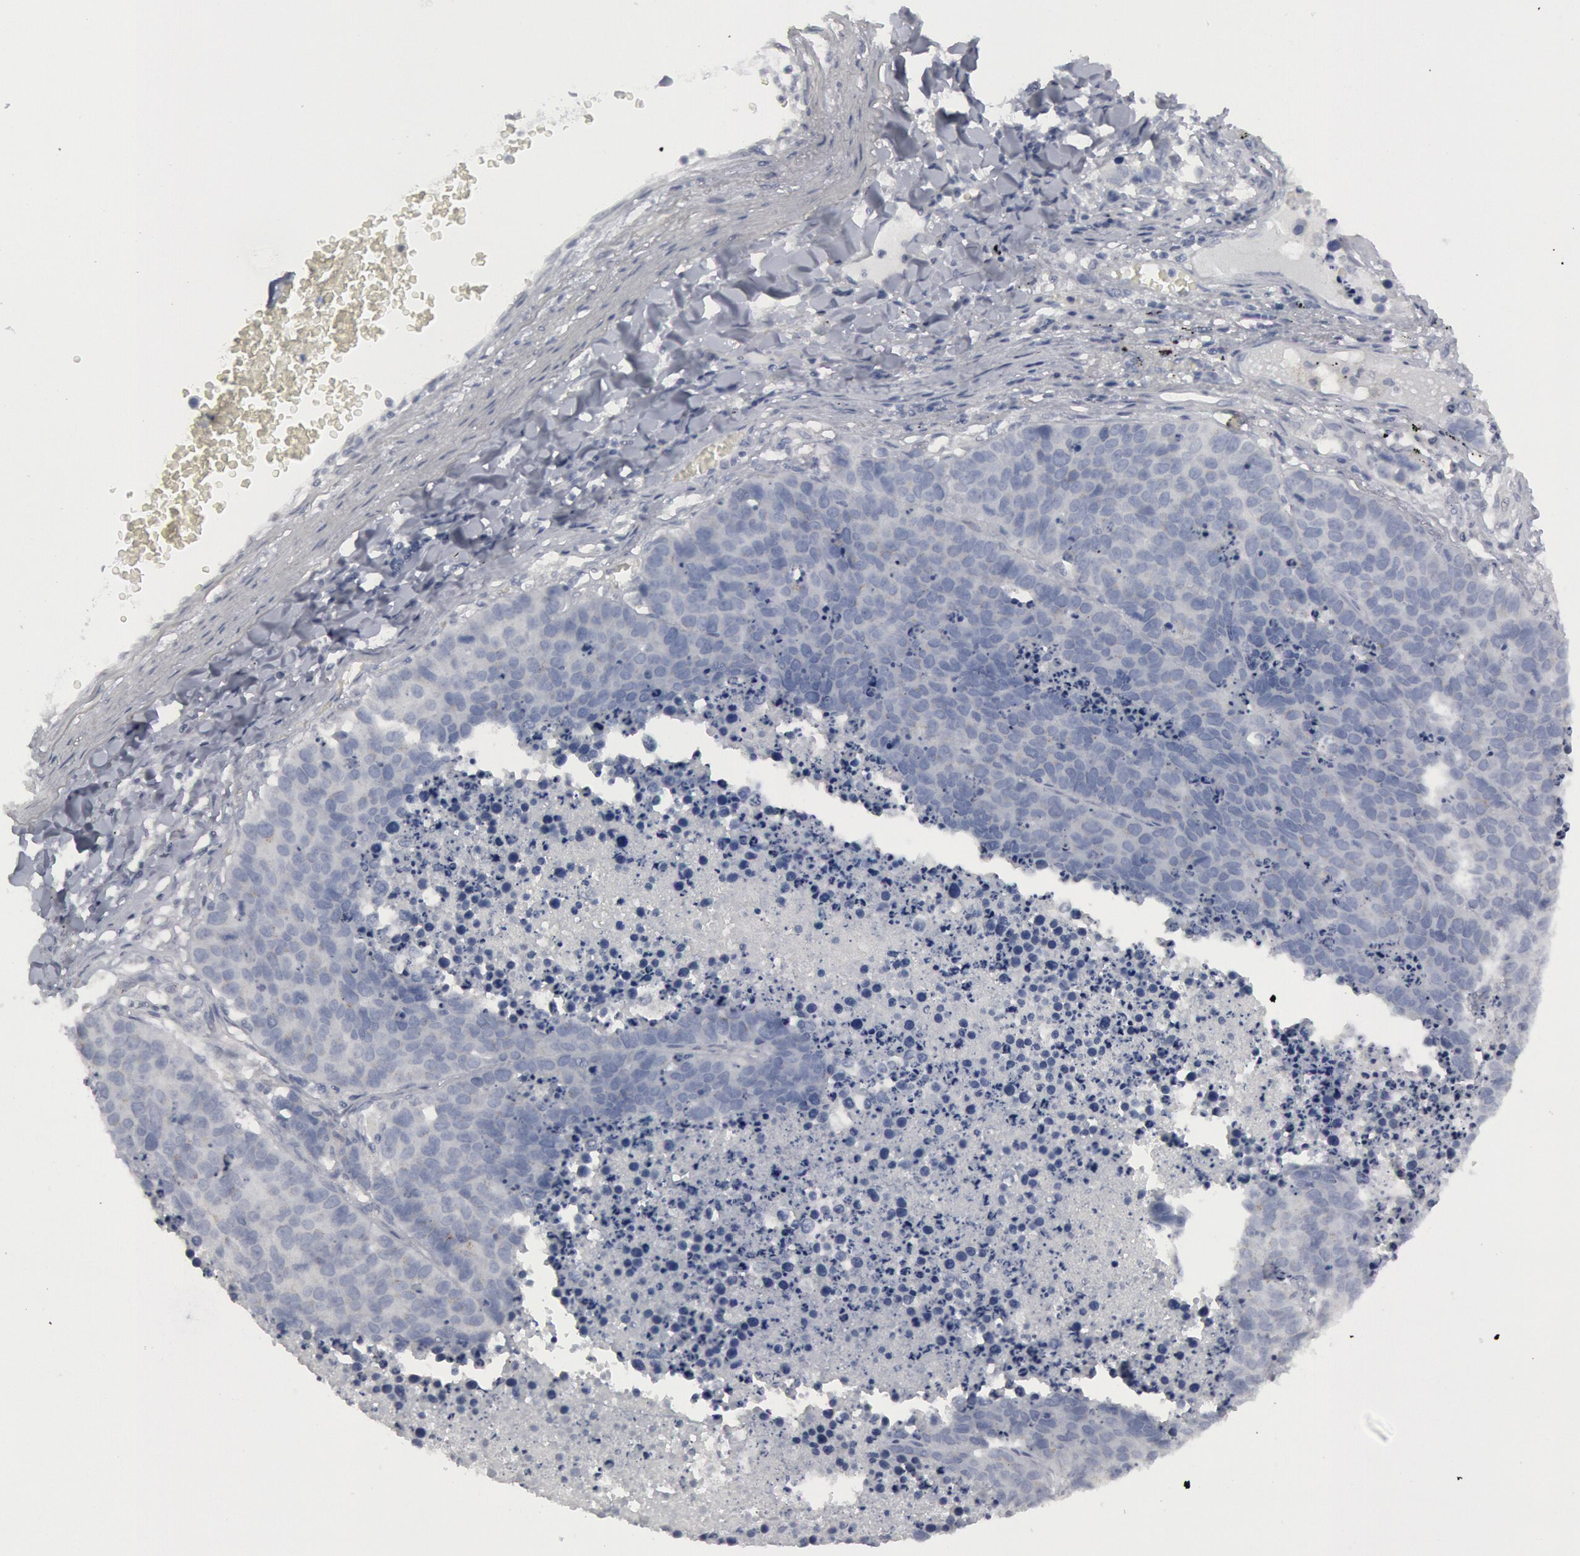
{"staining": {"intensity": "negative", "quantity": "none", "location": "none"}, "tissue": "lung cancer", "cell_type": "Tumor cells", "image_type": "cancer", "snomed": [{"axis": "morphology", "description": "Carcinoid, malignant, NOS"}, {"axis": "topography", "description": "Lung"}], "caption": "High power microscopy photomicrograph of an IHC photomicrograph of lung cancer, revealing no significant positivity in tumor cells.", "gene": "DMC1", "patient": {"sex": "male", "age": 60}}